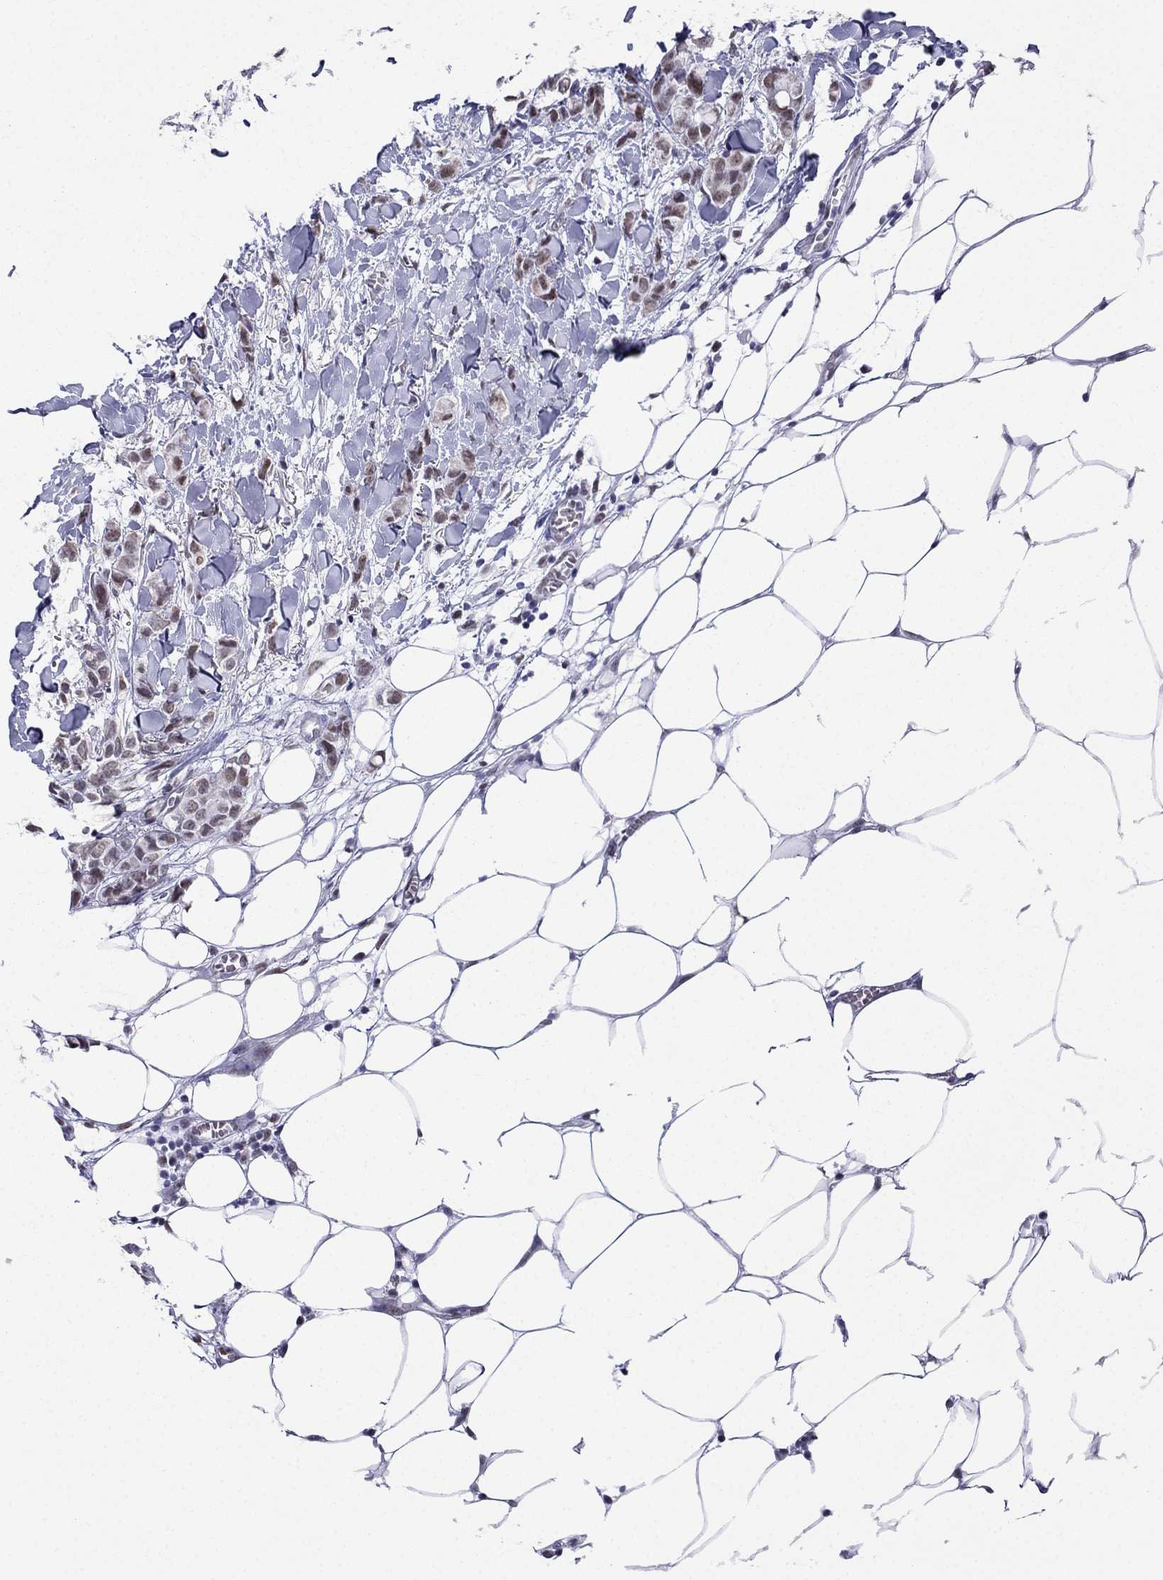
{"staining": {"intensity": "weak", "quantity": ">75%", "location": "nuclear"}, "tissue": "breast cancer", "cell_type": "Tumor cells", "image_type": "cancer", "snomed": [{"axis": "morphology", "description": "Duct carcinoma"}, {"axis": "topography", "description": "Breast"}], "caption": "Breast invasive ductal carcinoma stained with immunohistochemistry (IHC) shows weak nuclear expression in about >75% of tumor cells. (DAB (3,3'-diaminobenzidine) = brown stain, brightfield microscopy at high magnification).", "gene": "PPM1G", "patient": {"sex": "female", "age": 85}}